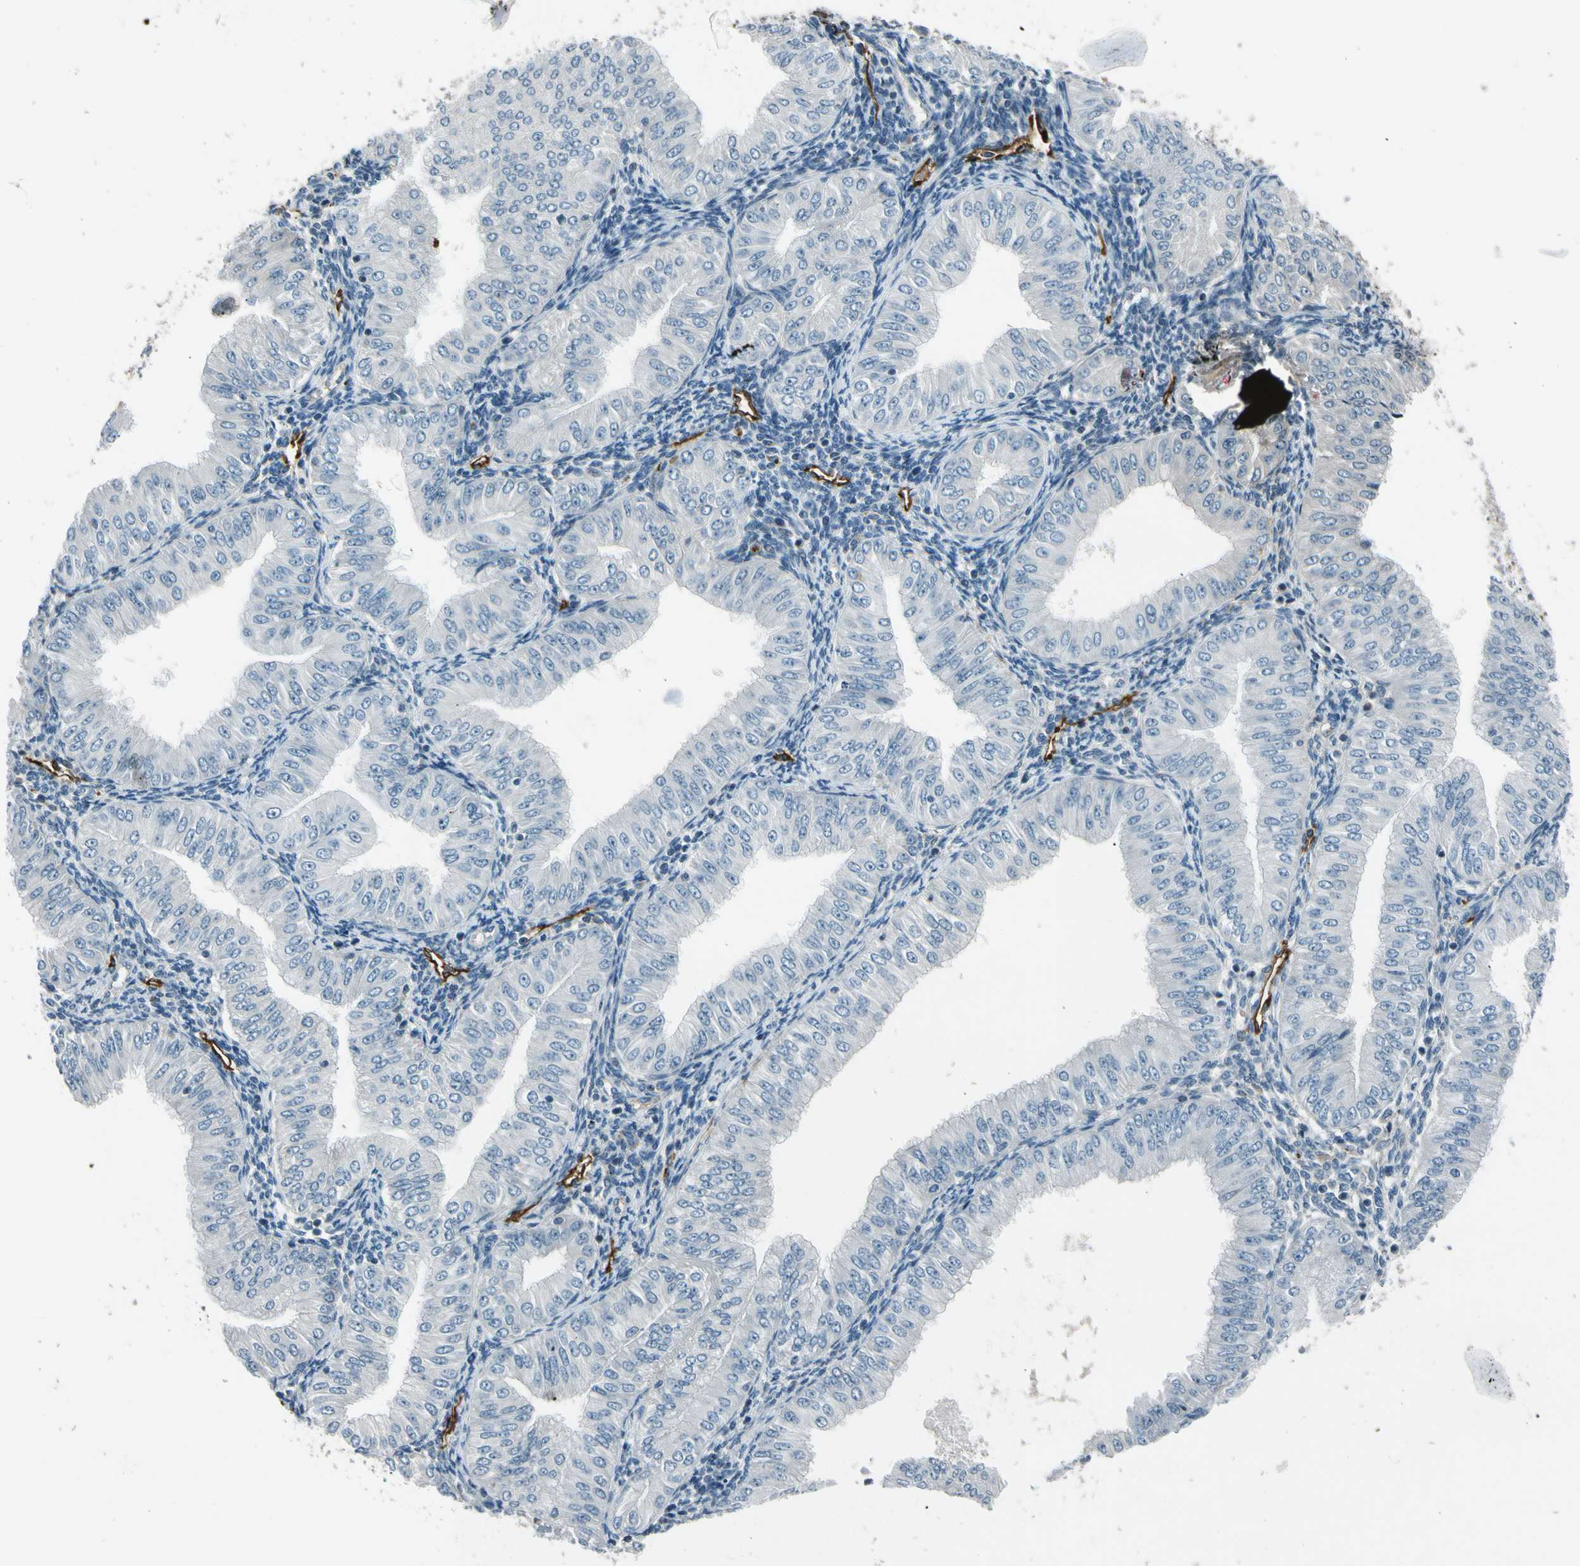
{"staining": {"intensity": "negative", "quantity": "none", "location": "none"}, "tissue": "endometrial cancer", "cell_type": "Tumor cells", "image_type": "cancer", "snomed": [{"axis": "morphology", "description": "Normal tissue, NOS"}, {"axis": "morphology", "description": "Adenocarcinoma, NOS"}, {"axis": "topography", "description": "Endometrium"}], "caption": "A micrograph of endometrial cancer stained for a protein displays no brown staining in tumor cells. Nuclei are stained in blue.", "gene": "PDPN", "patient": {"sex": "female", "age": 53}}